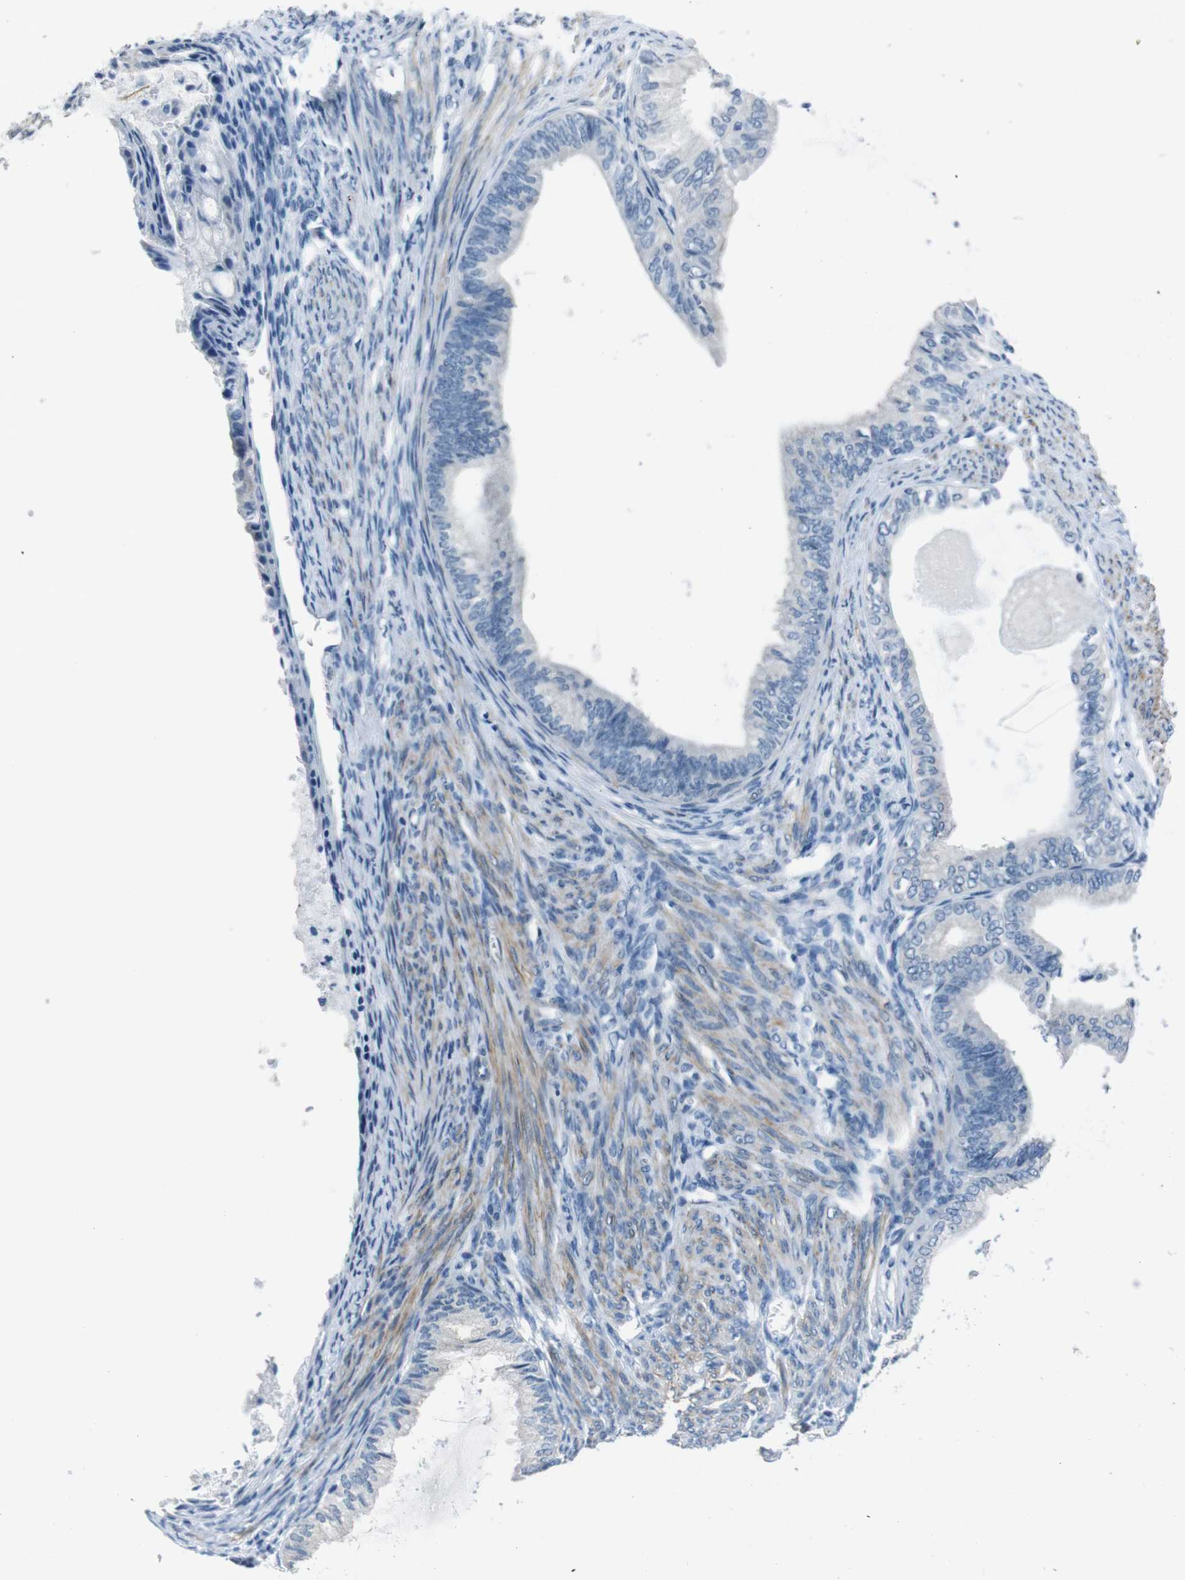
{"staining": {"intensity": "negative", "quantity": "none", "location": "none"}, "tissue": "endometrial cancer", "cell_type": "Tumor cells", "image_type": "cancer", "snomed": [{"axis": "morphology", "description": "Adenocarcinoma, NOS"}, {"axis": "topography", "description": "Endometrium"}], "caption": "IHC histopathology image of human adenocarcinoma (endometrial) stained for a protein (brown), which displays no expression in tumor cells.", "gene": "HRH2", "patient": {"sex": "female", "age": 86}}